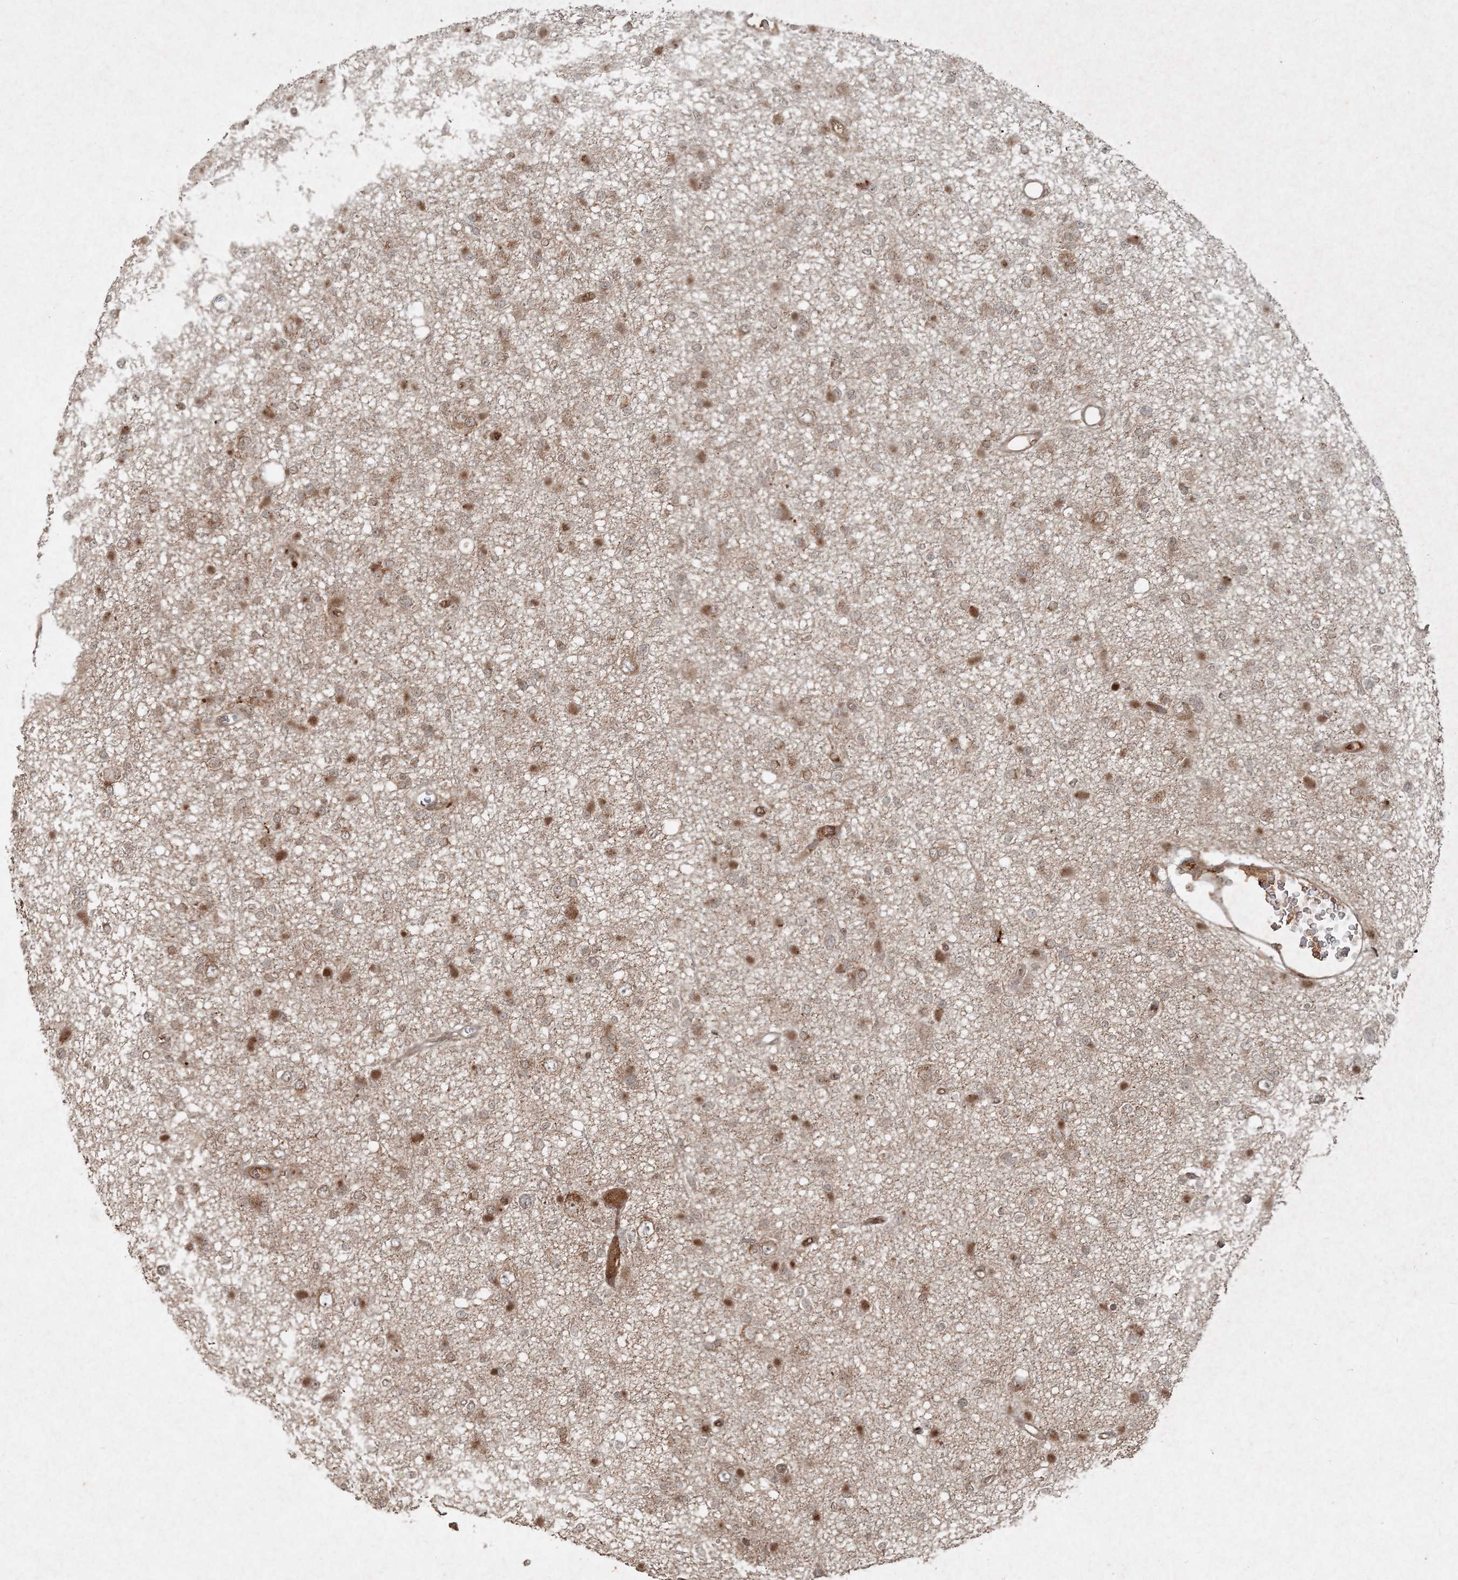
{"staining": {"intensity": "moderate", "quantity": ">75%", "location": "nuclear"}, "tissue": "glioma", "cell_type": "Tumor cells", "image_type": "cancer", "snomed": [{"axis": "morphology", "description": "Glioma, malignant, Low grade"}, {"axis": "topography", "description": "Brain"}], "caption": "Protein expression analysis of glioma exhibits moderate nuclear expression in approximately >75% of tumor cells. (IHC, brightfield microscopy, high magnification).", "gene": "NARS1", "patient": {"sex": "female", "age": 22}}